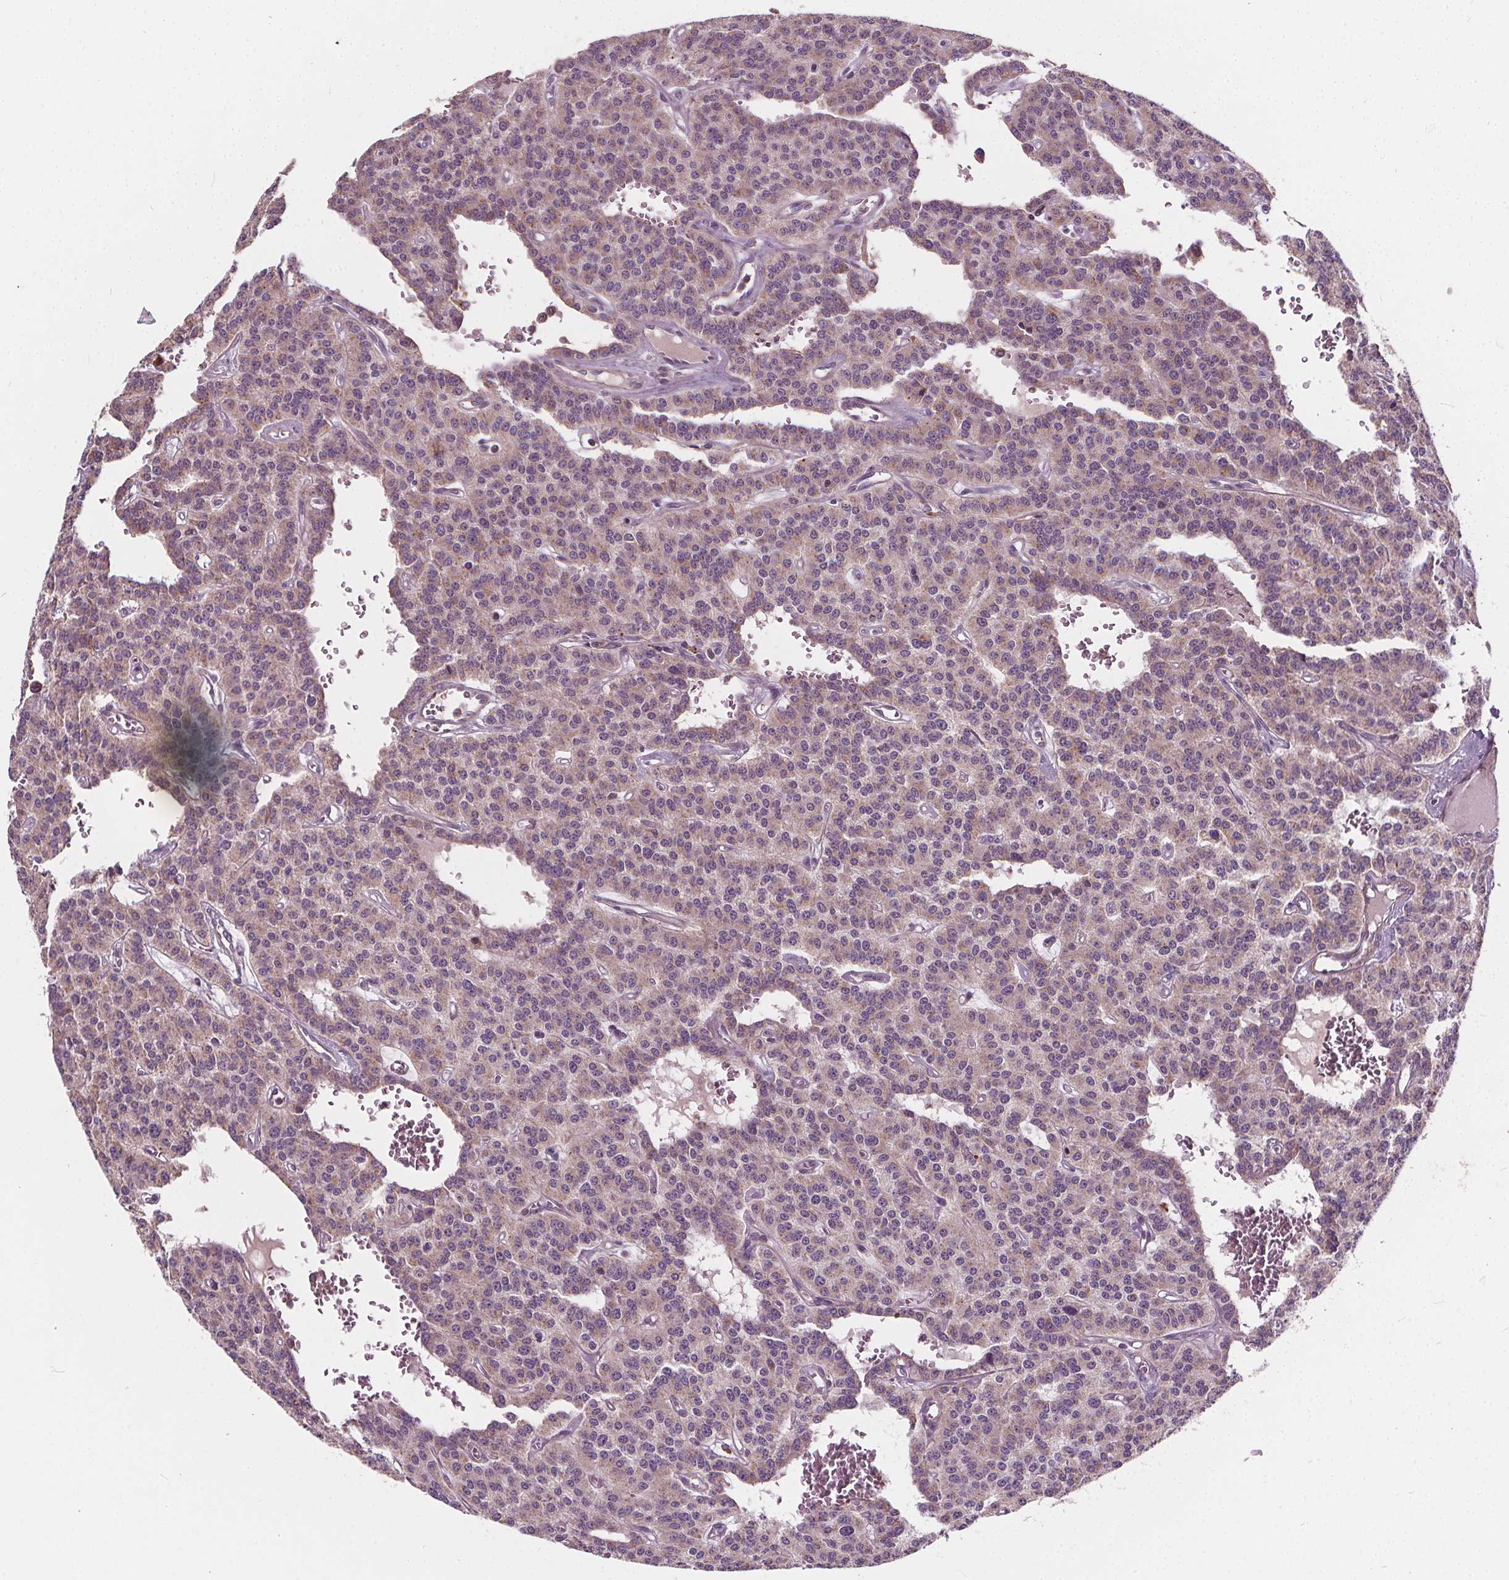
{"staining": {"intensity": "weak", "quantity": "<25%", "location": "cytoplasmic/membranous"}, "tissue": "carcinoid", "cell_type": "Tumor cells", "image_type": "cancer", "snomed": [{"axis": "morphology", "description": "Carcinoid, malignant, NOS"}, {"axis": "topography", "description": "Lung"}], "caption": "IHC photomicrograph of human carcinoid stained for a protein (brown), which shows no staining in tumor cells. The staining was performed using DAB to visualize the protein expression in brown, while the nuclei were stained in blue with hematoxylin (Magnification: 20x).", "gene": "ORAI2", "patient": {"sex": "female", "age": 71}}